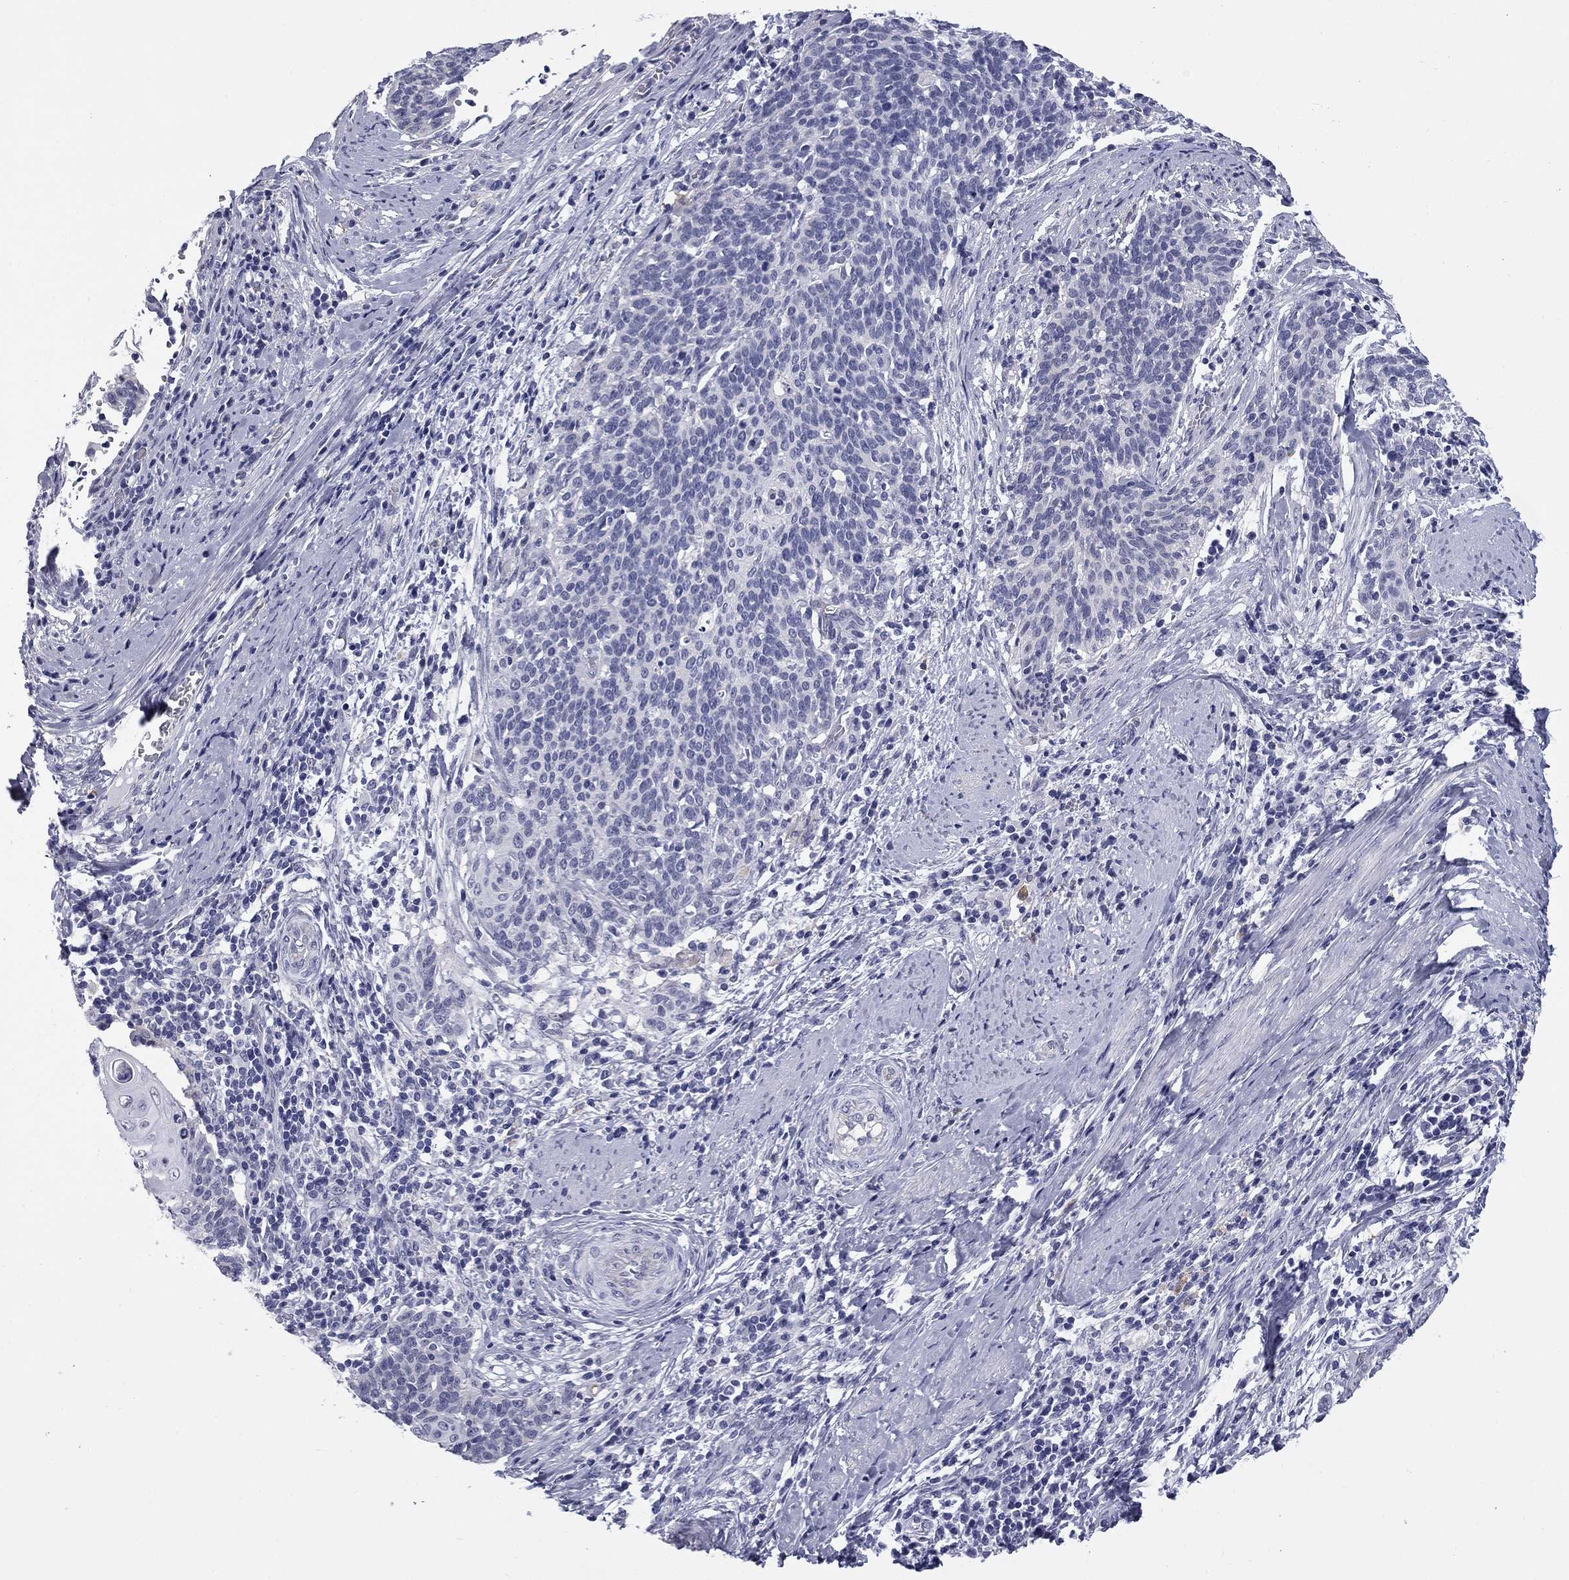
{"staining": {"intensity": "negative", "quantity": "none", "location": "none"}, "tissue": "cervical cancer", "cell_type": "Tumor cells", "image_type": "cancer", "snomed": [{"axis": "morphology", "description": "Squamous cell carcinoma, NOS"}, {"axis": "topography", "description": "Cervix"}], "caption": "Protein analysis of cervical squamous cell carcinoma reveals no significant positivity in tumor cells.", "gene": "BCL2L14", "patient": {"sex": "female", "age": 39}}